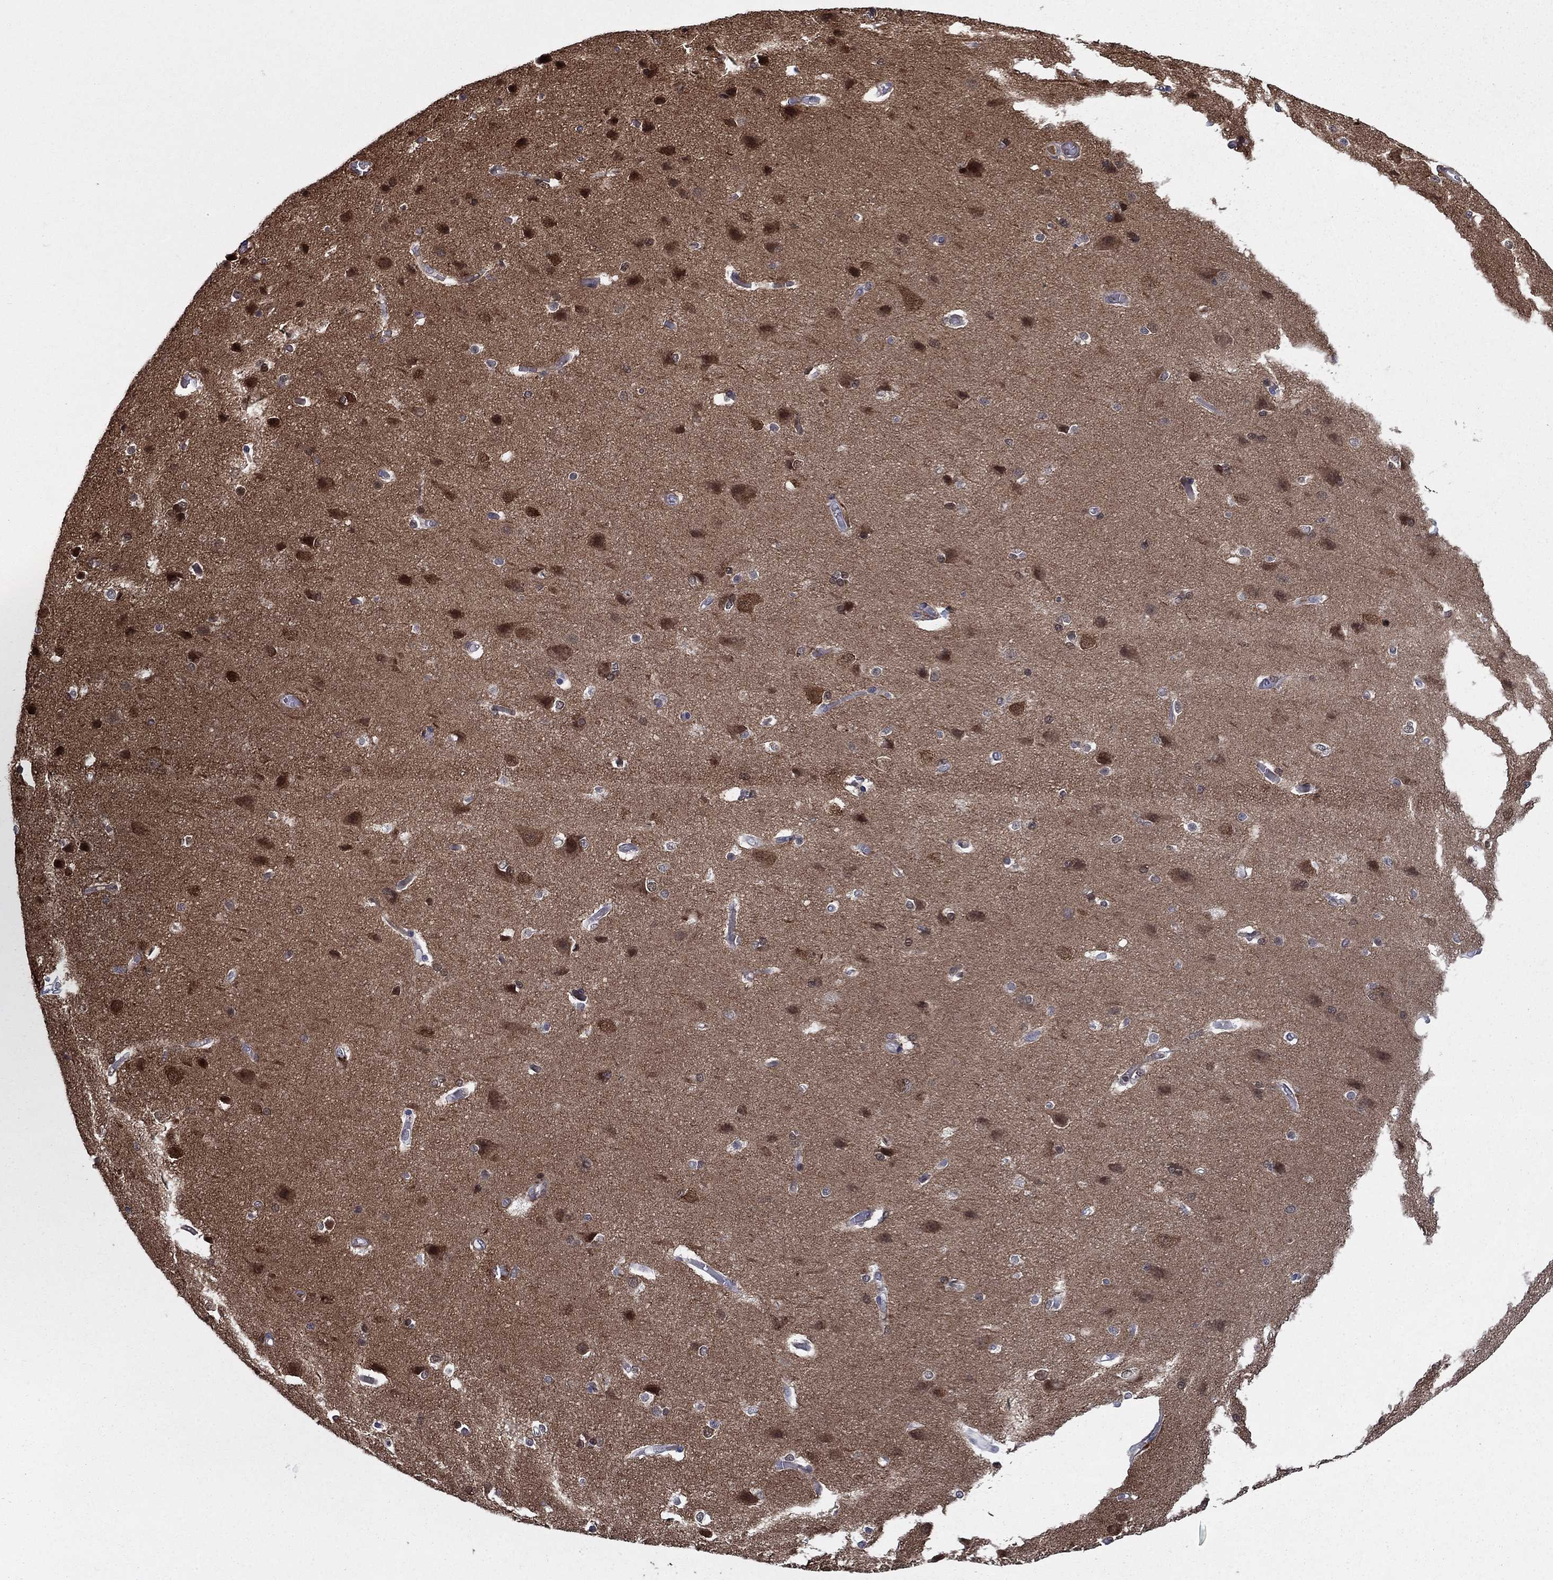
{"staining": {"intensity": "negative", "quantity": "none", "location": "none"}, "tissue": "cerebral cortex", "cell_type": "Endothelial cells", "image_type": "normal", "snomed": [{"axis": "morphology", "description": "Normal tissue, NOS"}, {"axis": "topography", "description": "Cerebral cortex"}], "caption": "Cerebral cortex stained for a protein using immunohistochemistry reveals no positivity endothelial cells.", "gene": "STMN1", "patient": {"sex": "male", "age": 37}}